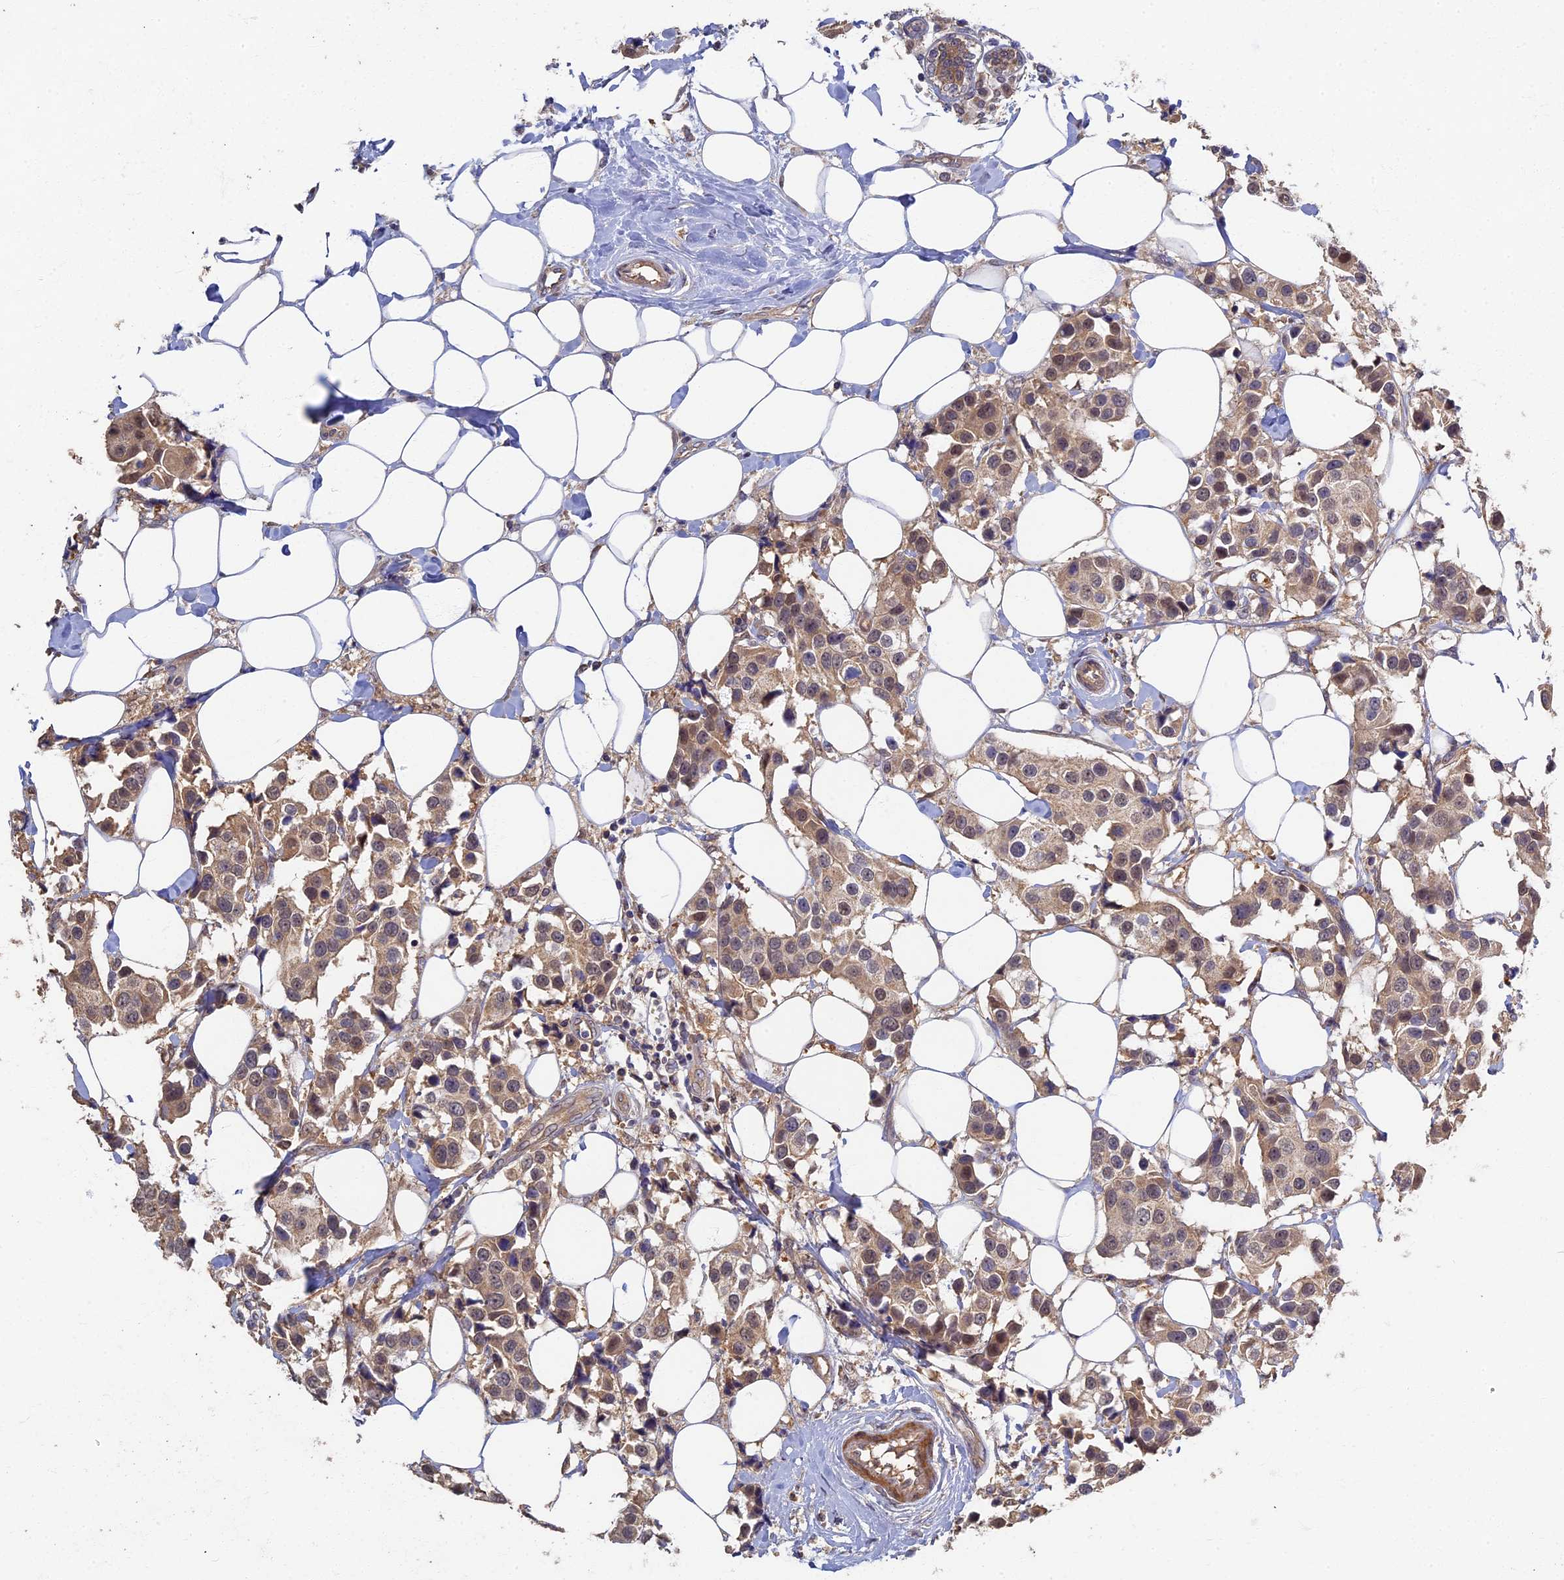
{"staining": {"intensity": "moderate", "quantity": "25%-75%", "location": "cytoplasmic/membranous,nuclear"}, "tissue": "breast cancer", "cell_type": "Tumor cells", "image_type": "cancer", "snomed": [{"axis": "morphology", "description": "Normal tissue, NOS"}, {"axis": "morphology", "description": "Duct carcinoma"}, {"axis": "topography", "description": "Breast"}], "caption": "Tumor cells show moderate cytoplasmic/membranous and nuclear staining in about 25%-75% of cells in breast cancer (intraductal carcinoma). (brown staining indicates protein expression, while blue staining denotes nuclei).", "gene": "RSPH3", "patient": {"sex": "female", "age": 39}}